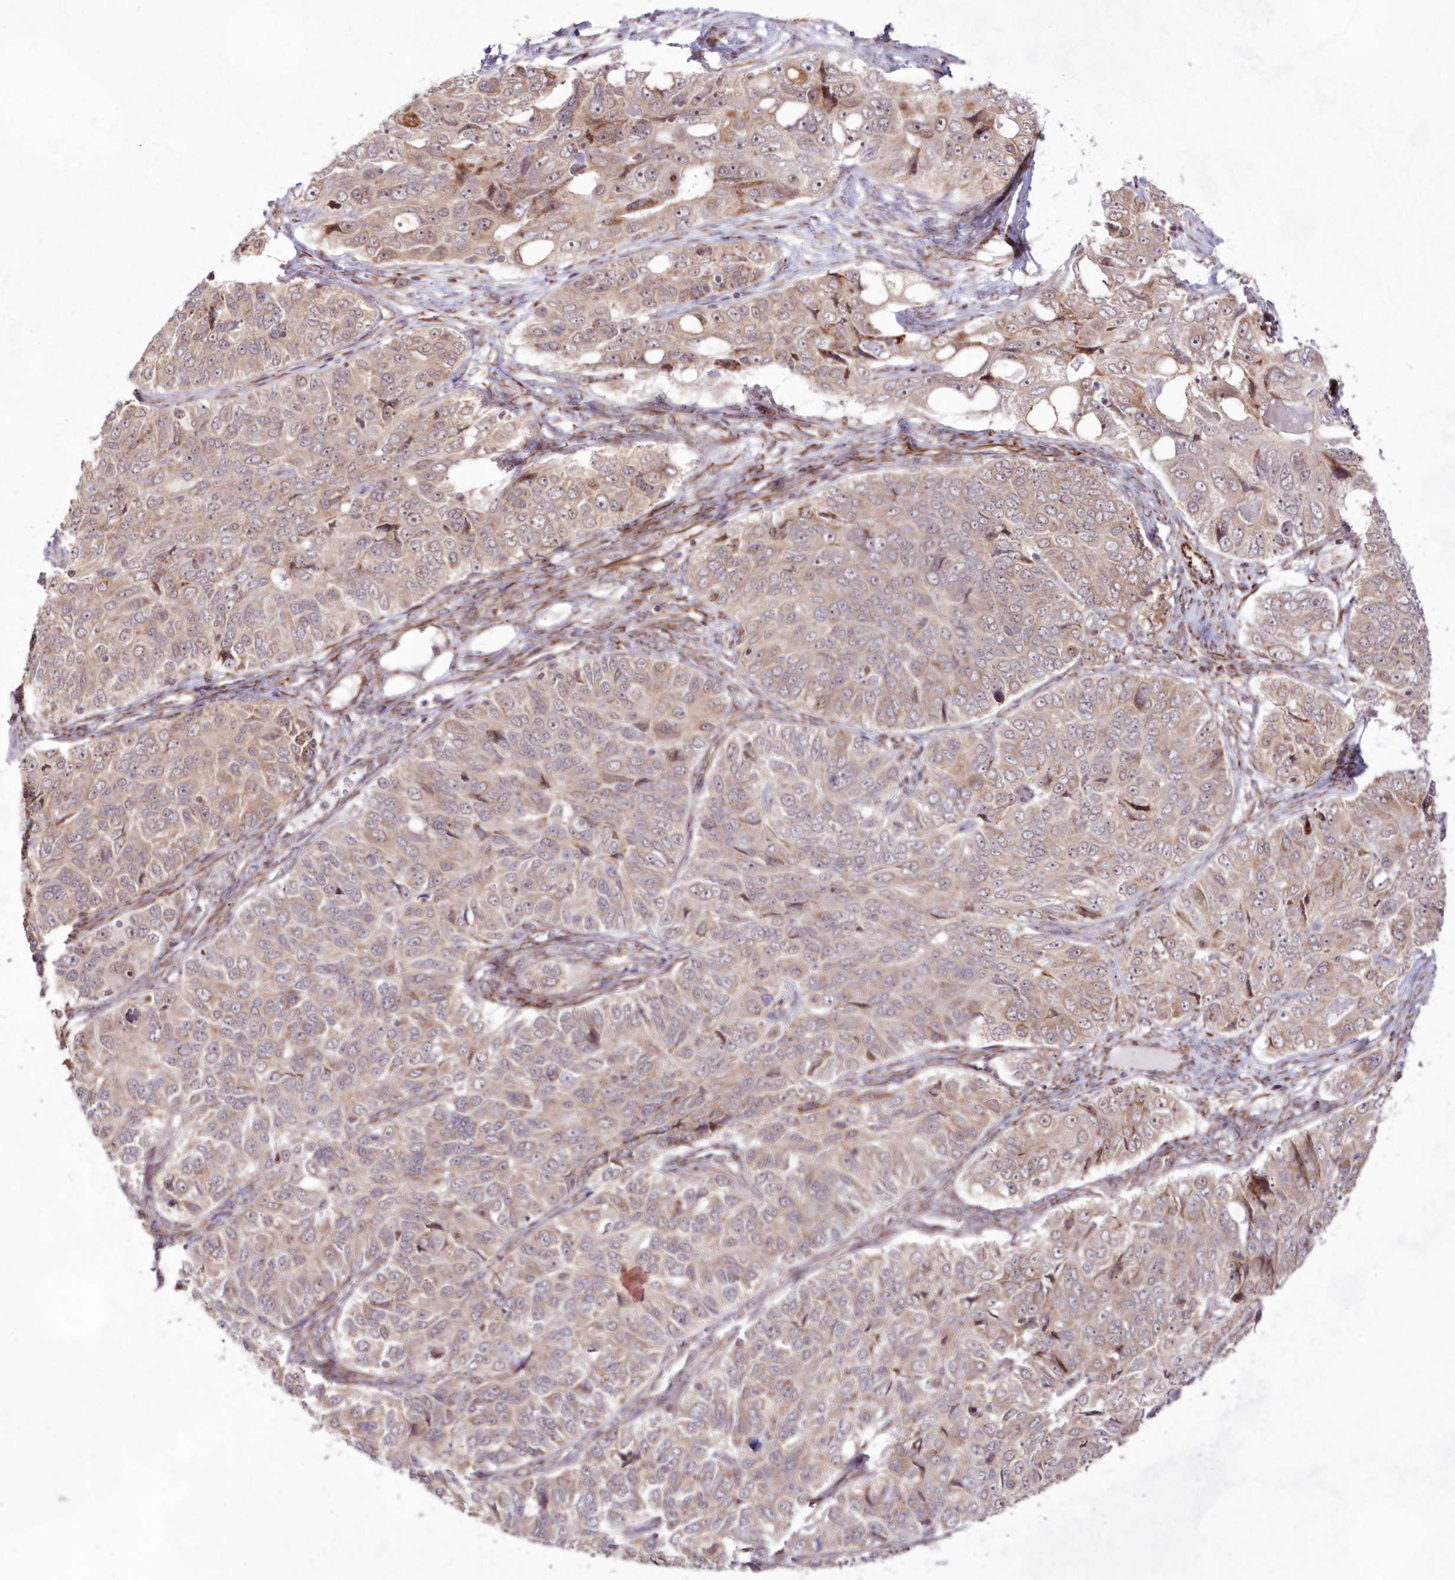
{"staining": {"intensity": "weak", "quantity": ">75%", "location": "cytoplasmic/membranous"}, "tissue": "ovarian cancer", "cell_type": "Tumor cells", "image_type": "cancer", "snomed": [{"axis": "morphology", "description": "Carcinoma, endometroid"}, {"axis": "topography", "description": "Ovary"}], "caption": "Protein staining of ovarian endometroid carcinoma tissue shows weak cytoplasmic/membranous staining in approximately >75% of tumor cells.", "gene": "SNIP1", "patient": {"sex": "female", "age": 51}}